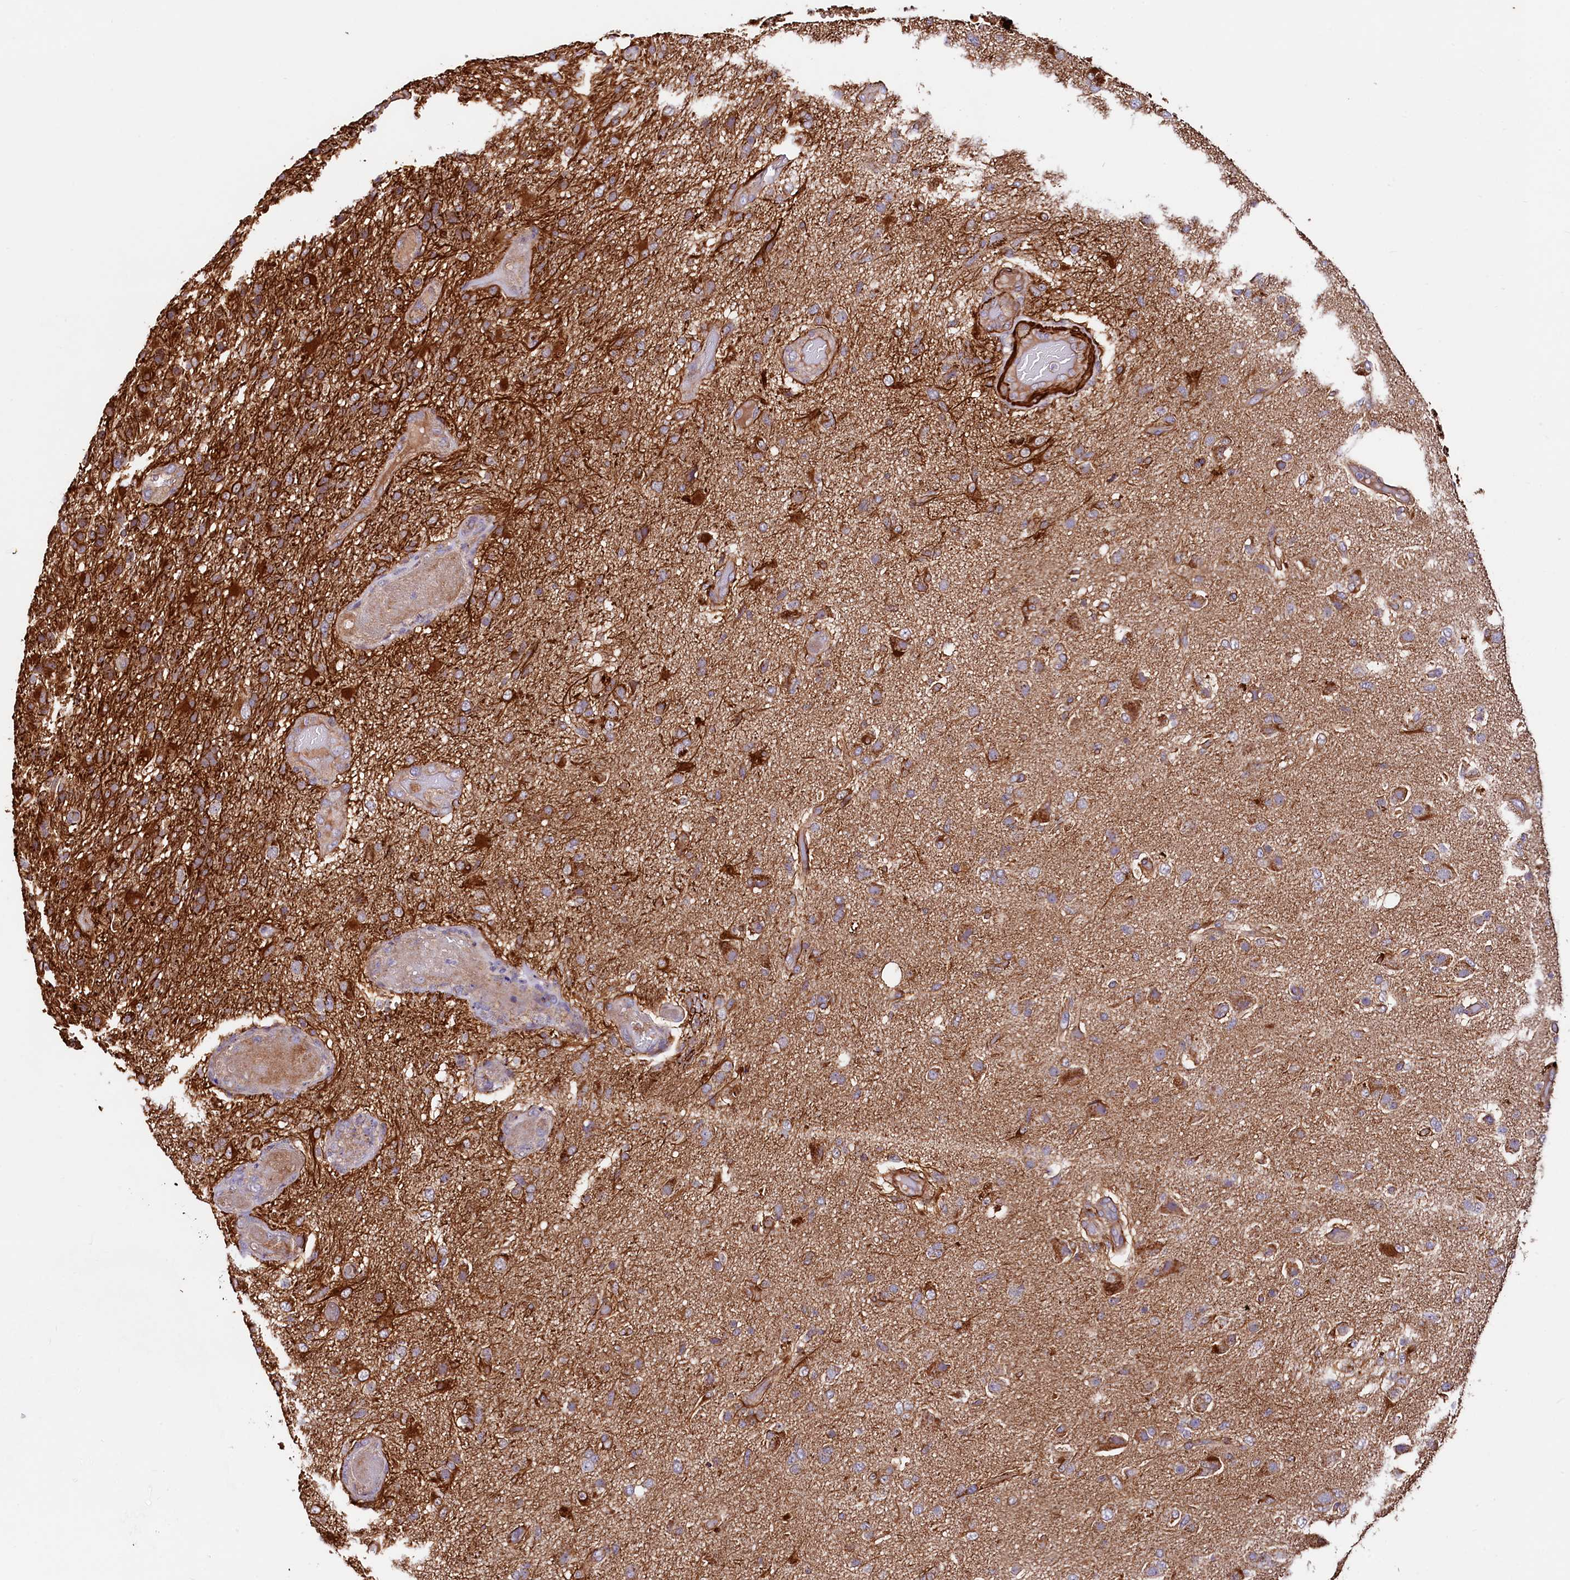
{"staining": {"intensity": "strong", "quantity": "<25%", "location": "cytoplasmic/membranous"}, "tissue": "glioma", "cell_type": "Tumor cells", "image_type": "cancer", "snomed": [{"axis": "morphology", "description": "Glioma, malignant, High grade"}, {"axis": "topography", "description": "Brain"}], "caption": "Glioma tissue shows strong cytoplasmic/membranous positivity in about <25% of tumor cells", "gene": "CIAO3", "patient": {"sex": "female", "age": 74}}